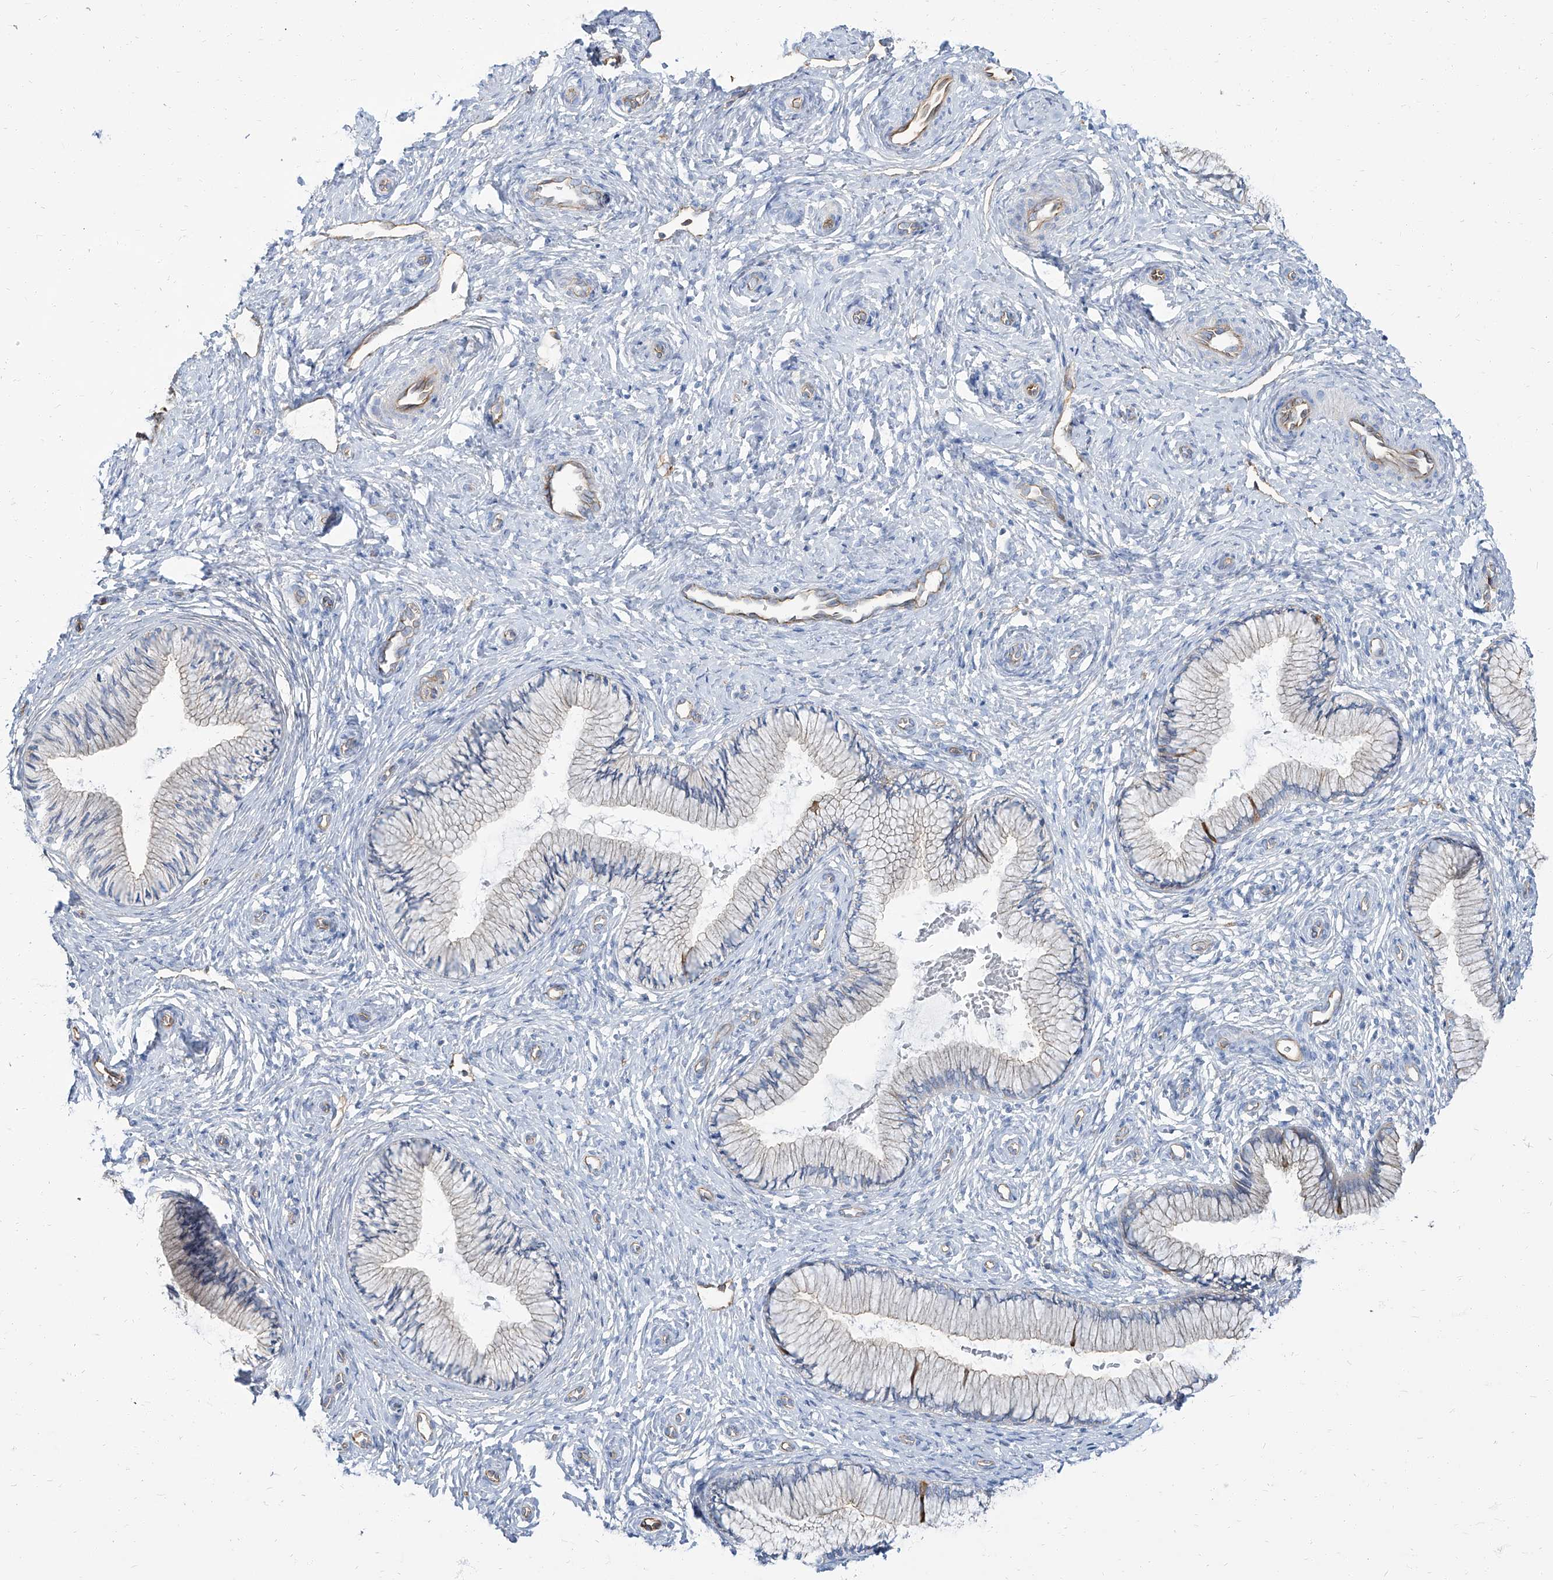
{"staining": {"intensity": "moderate", "quantity": "<25%", "location": "cytoplasmic/membranous"}, "tissue": "cervix", "cell_type": "Glandular cells", "image_type": "normal", "snomed": [{"axis": "morphology", "description": "Normal tissue, NOS"}, {"axis": "topography", "description": "Cervix"}], "caption": "Immunohistochemistry (IHC) (DAB (3,3'-diaminobenzidine)) staining of benign cervix displays moderate cytoplasmic/membranous protein staining in about <25% of glandular cells.", "gene": "TXLNB", "patient": {"sex": "female", "age": 27}}